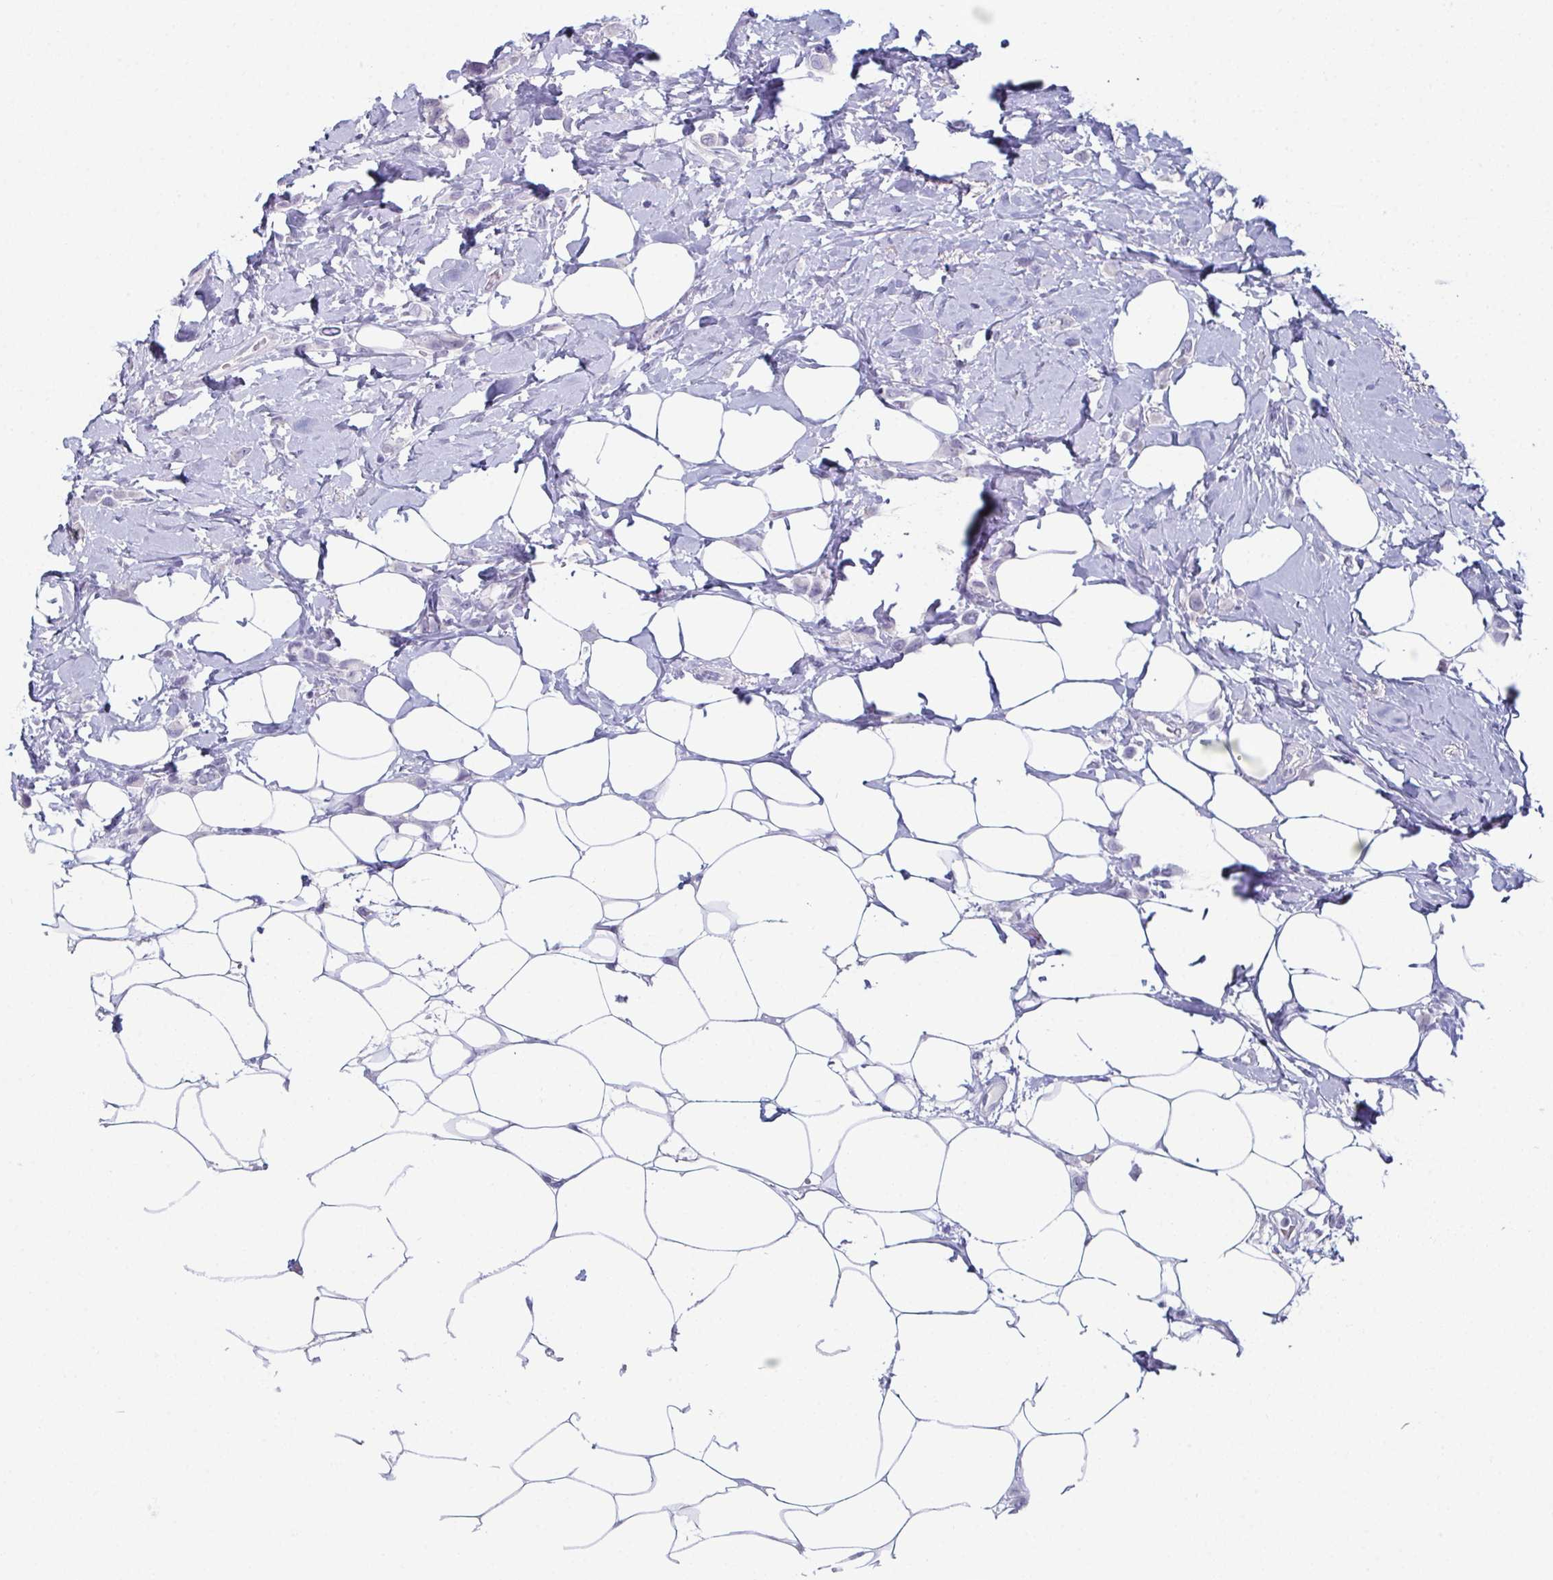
{"staining": {"intensity": "negative", "quantity": "none", "location": "none"}, "tissue": "breast cancer", "cell_type": "Tumor cells", "image_type": "cancer", "snomed": [{"axis": "morphology", "description": "Lobular carcinoma"}, {"axis": "topography", "description": "Breast"}], "caption": "An immunohistochemistry (IHC) histopathology image of breast lobular carcinoma is shown. There is no staining in tumor cells of breast lobular carcinoma.", "gene": "ENKUR", "patient": {"sex": "female", "age": 66}}